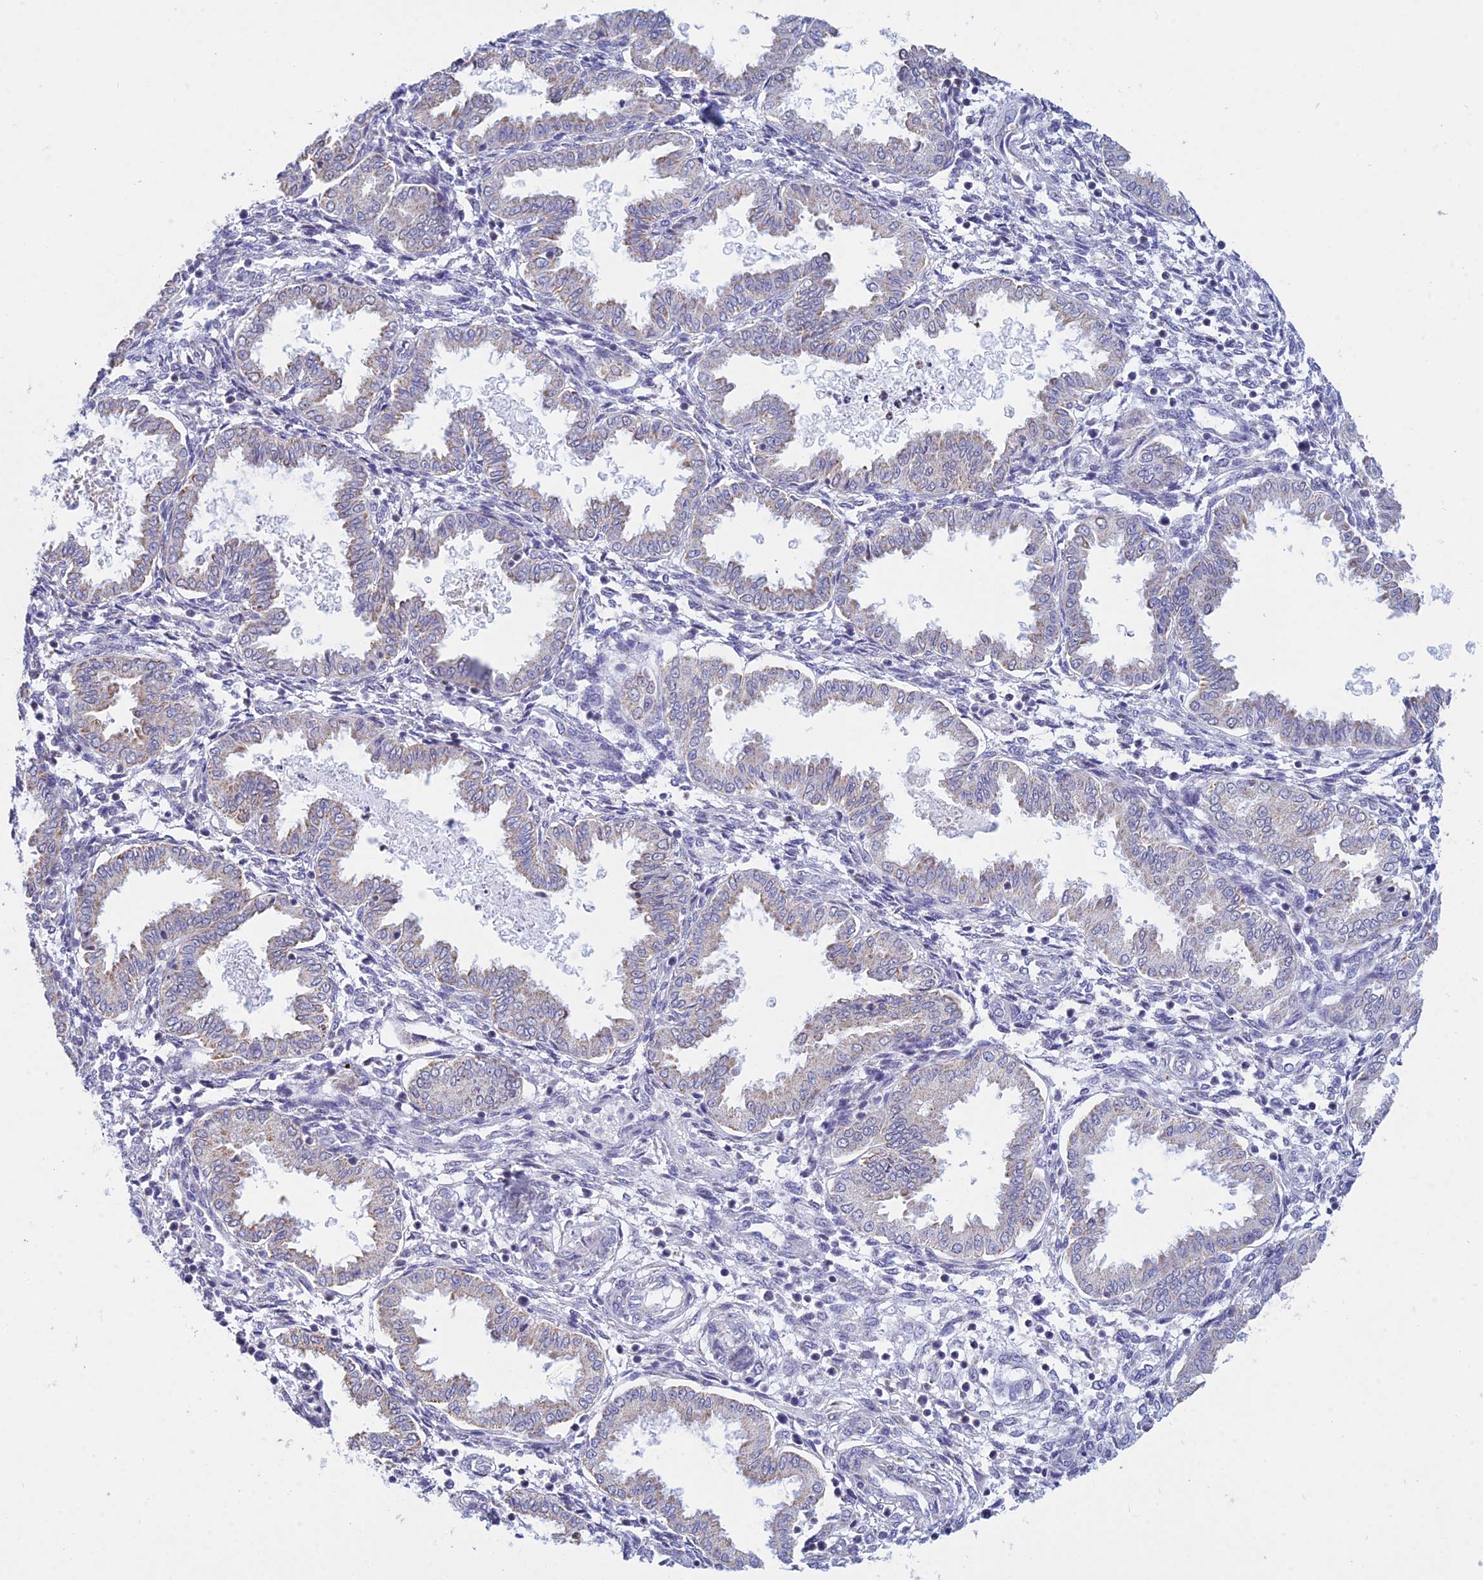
{"staining": {"intensity": "negative", "quantity": "none", "location": "none"}, "tissue": "endometrium", "cell_type": "Cells in endometrial stroma", "image_type": "normal", "snomed": [{"axis": "morphology", "description": "Normal tissue, NOS"}, {"axis": "topography", "description": "Endometrium"}], "caption": "Protein analysis of normal endometrium shows no significant expression in cells in endometrial stroma.", "gene": "KLF14", "patient": {"sex": "female", "age": 33}}